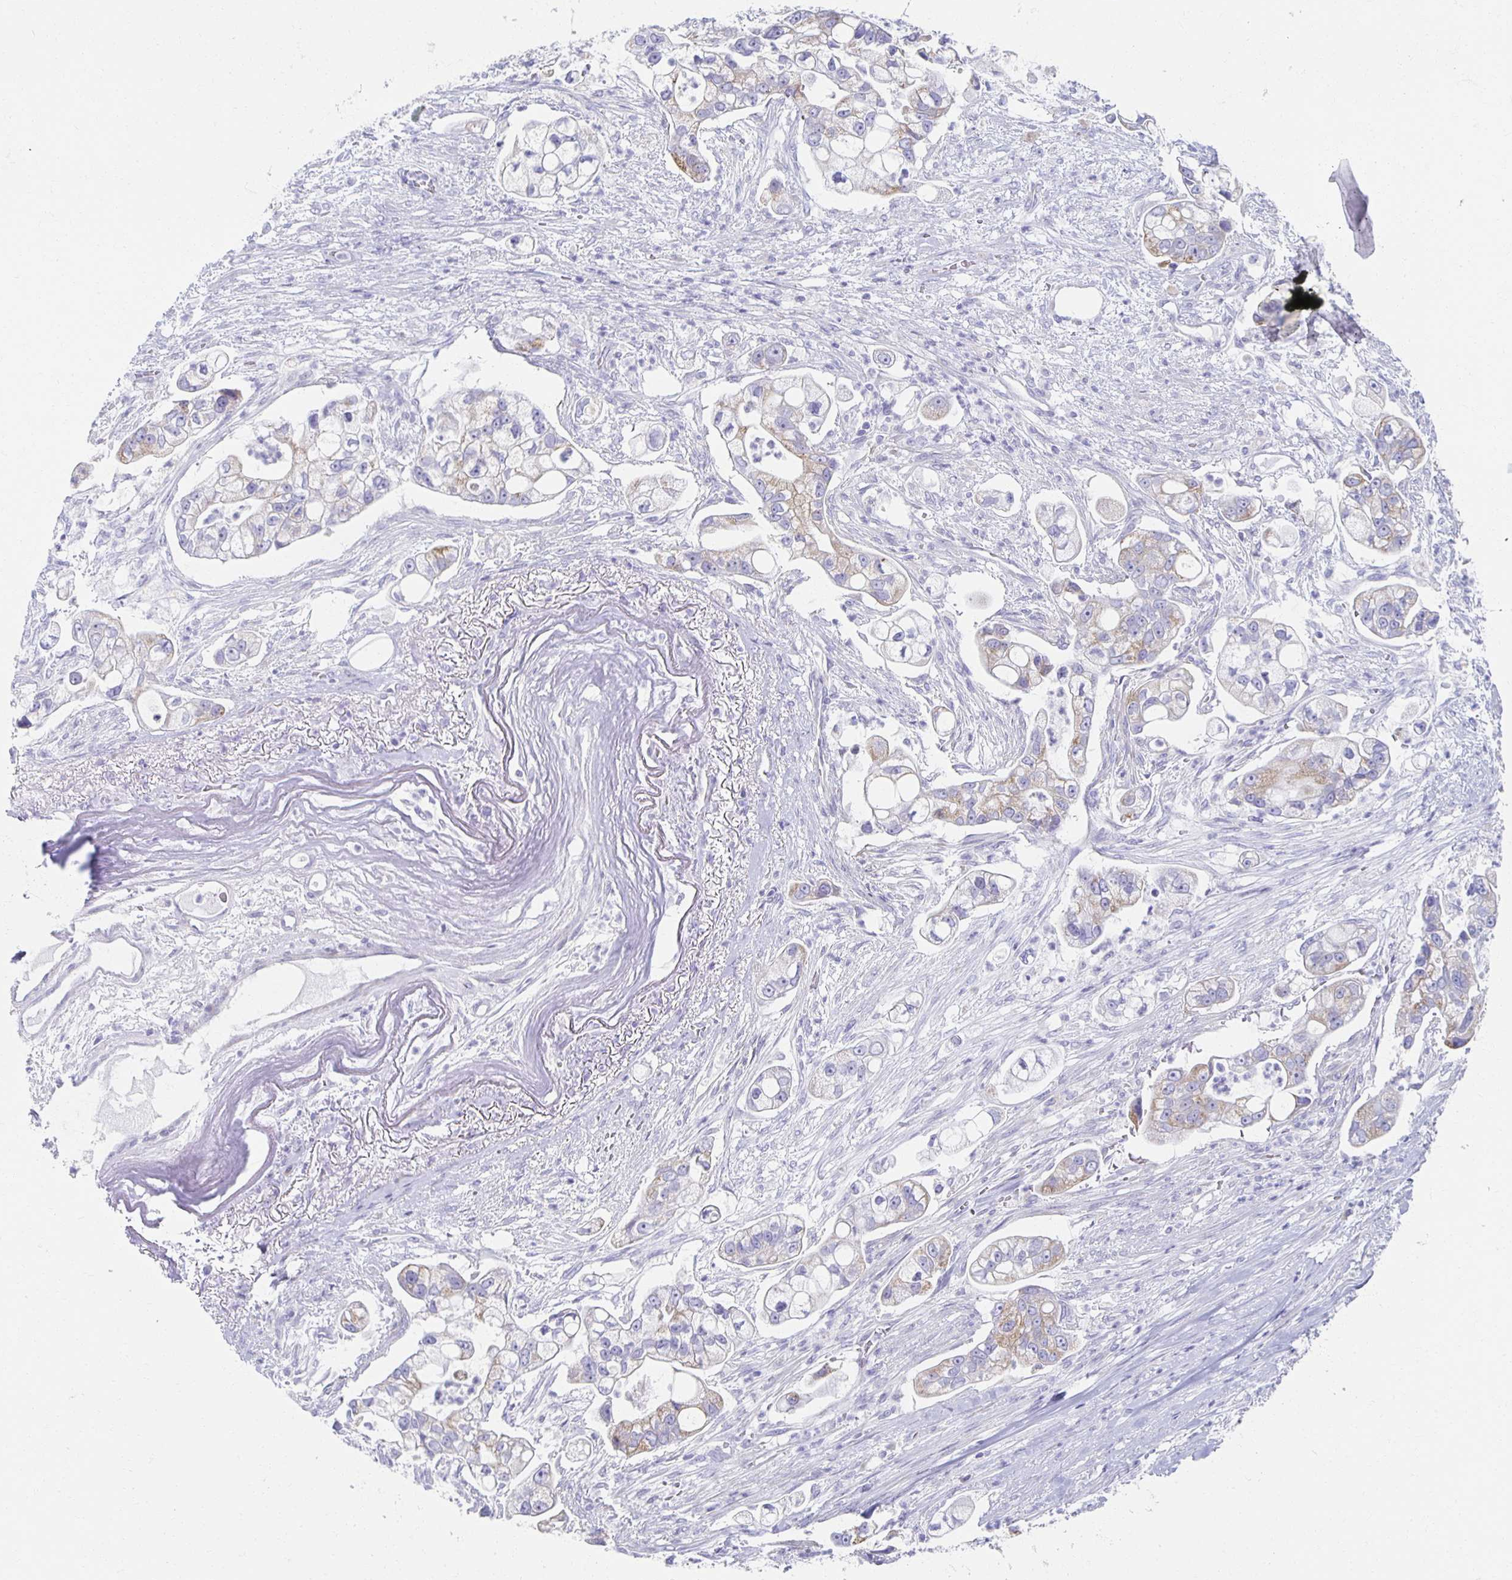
{"staining": {"intensity": "weak", "quantity": "25%-75%", "location": "cytoplasmic/membranous"}, "tissue": "pancreatic cancer", "cell_type": "Tumor cells", "image_type": "cancer", "snomed": [{"axis": "morphology", "description": "Adenocarcinoma, NOS"}, {"axis": "topography", "description": "Pancreas"}], "caption": "Protein staining of pancreatic cancer tissue demonstrates weak cytoplasmic/membranous staining in approximately 25%-75% of tumor cells. The staining was performed using DAB (3,3'-diaminobenzidine), with brown indicating positive protein expression. Nuclei are stained blue with hematoxylin.", "gene": "TEX44", "patient": {"sex": "female", "age": 69}}